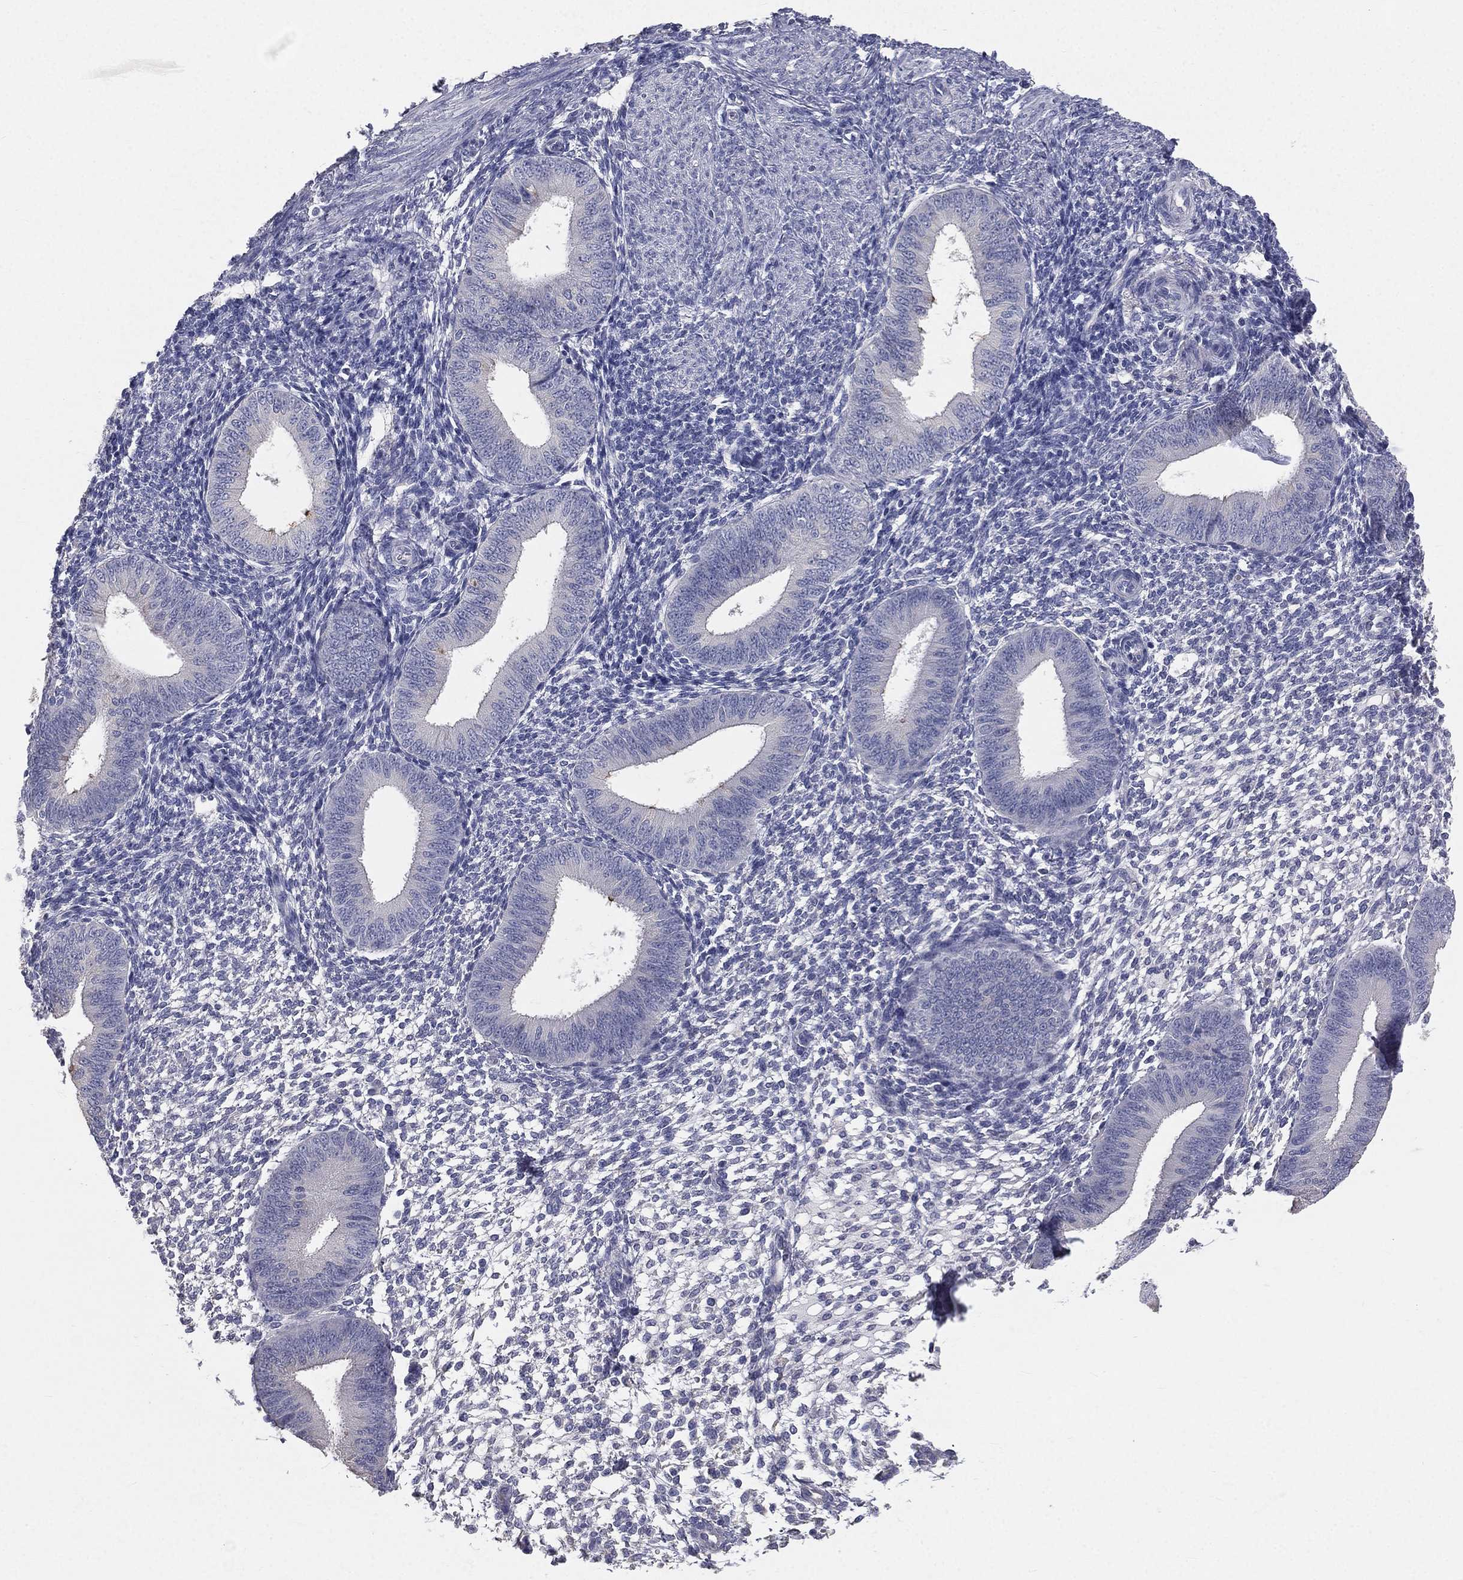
{"staining": {"intensity": "negative", "quantity": "none", "location": "none"}, "tissue": "endometrium", "cell_type": "Cells in endometrial stroma", "image_type": "normal", "snomed": [{"axis": "morphology", "description": "Normal tissue, NOS"}, {"axis": "topography", "description": "Endometrium"}], "caption": "High power microscopy micrograph of an immunohistochemistry image of unremarkable endometrium, revealing no significant staining in cells in endometrial stroma. (Brightfield microscopy of DAB (3,3'-diaminobenzidine) immunohistochemistry at high magnification).", "gene": "MUC13", "patient": {"sex": "female", "age": 39}}